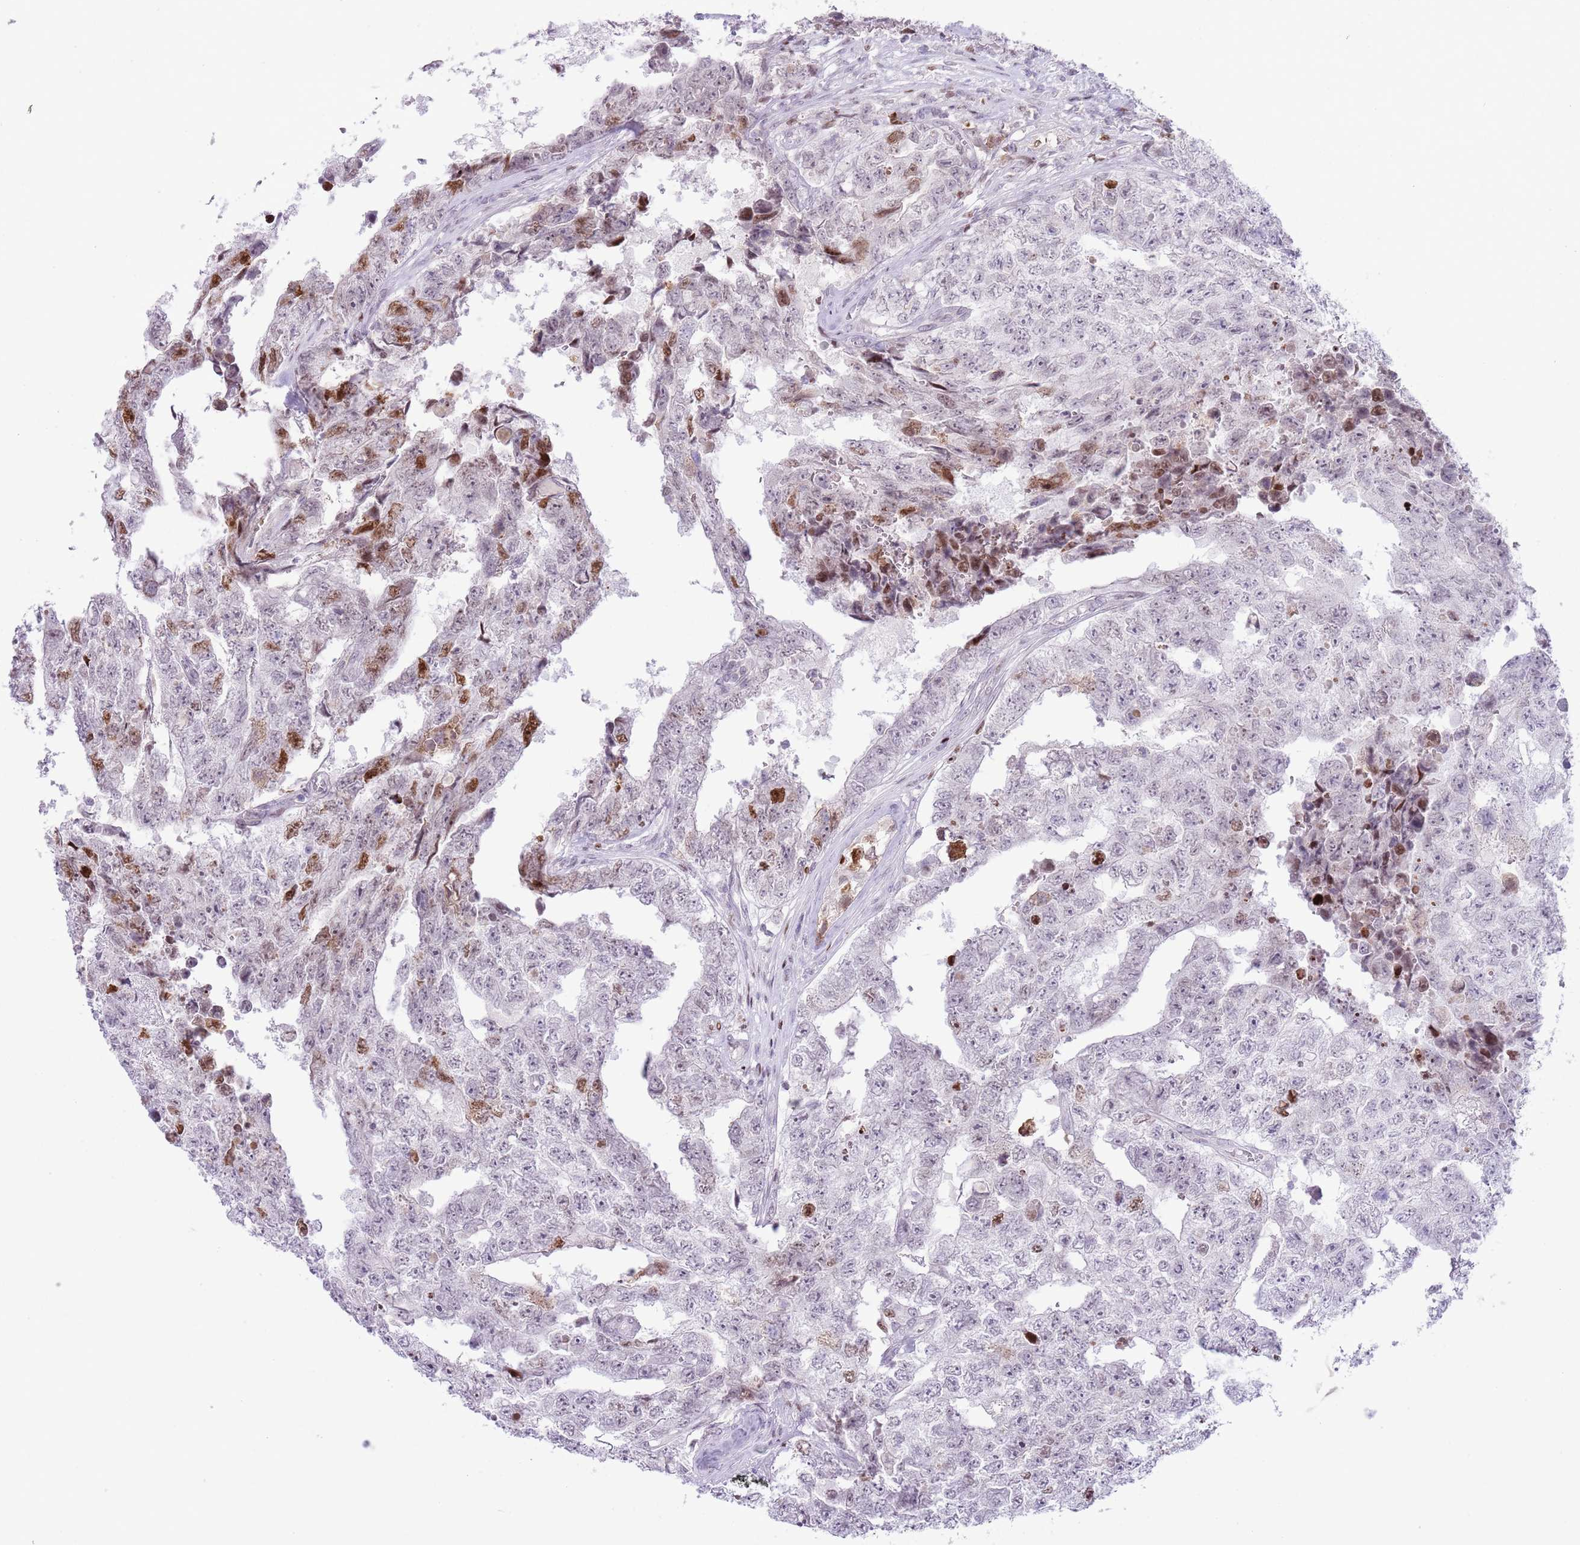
{"staining": {"intensity": "moderate", "quantity": "<25%", "location": "nuclear"}, "tissue": "testis cancer", "cell_type": "Tumor cells", "image_type": "cancer", "snomed": [{"axis": "morphology", "description": "Carcinoma, Embryonal, NOS"}, {"axis": "topography", "description": "Testis"}], "caption": "Immunohistochemistry (IHC) of human testis cancer (embryonal carcinoma) displays low levels of moderate nuclear staining in approximately <25% of tumor cells.", "gene": "MFSD10", "patient": {"sex": "male", "age": 25}}